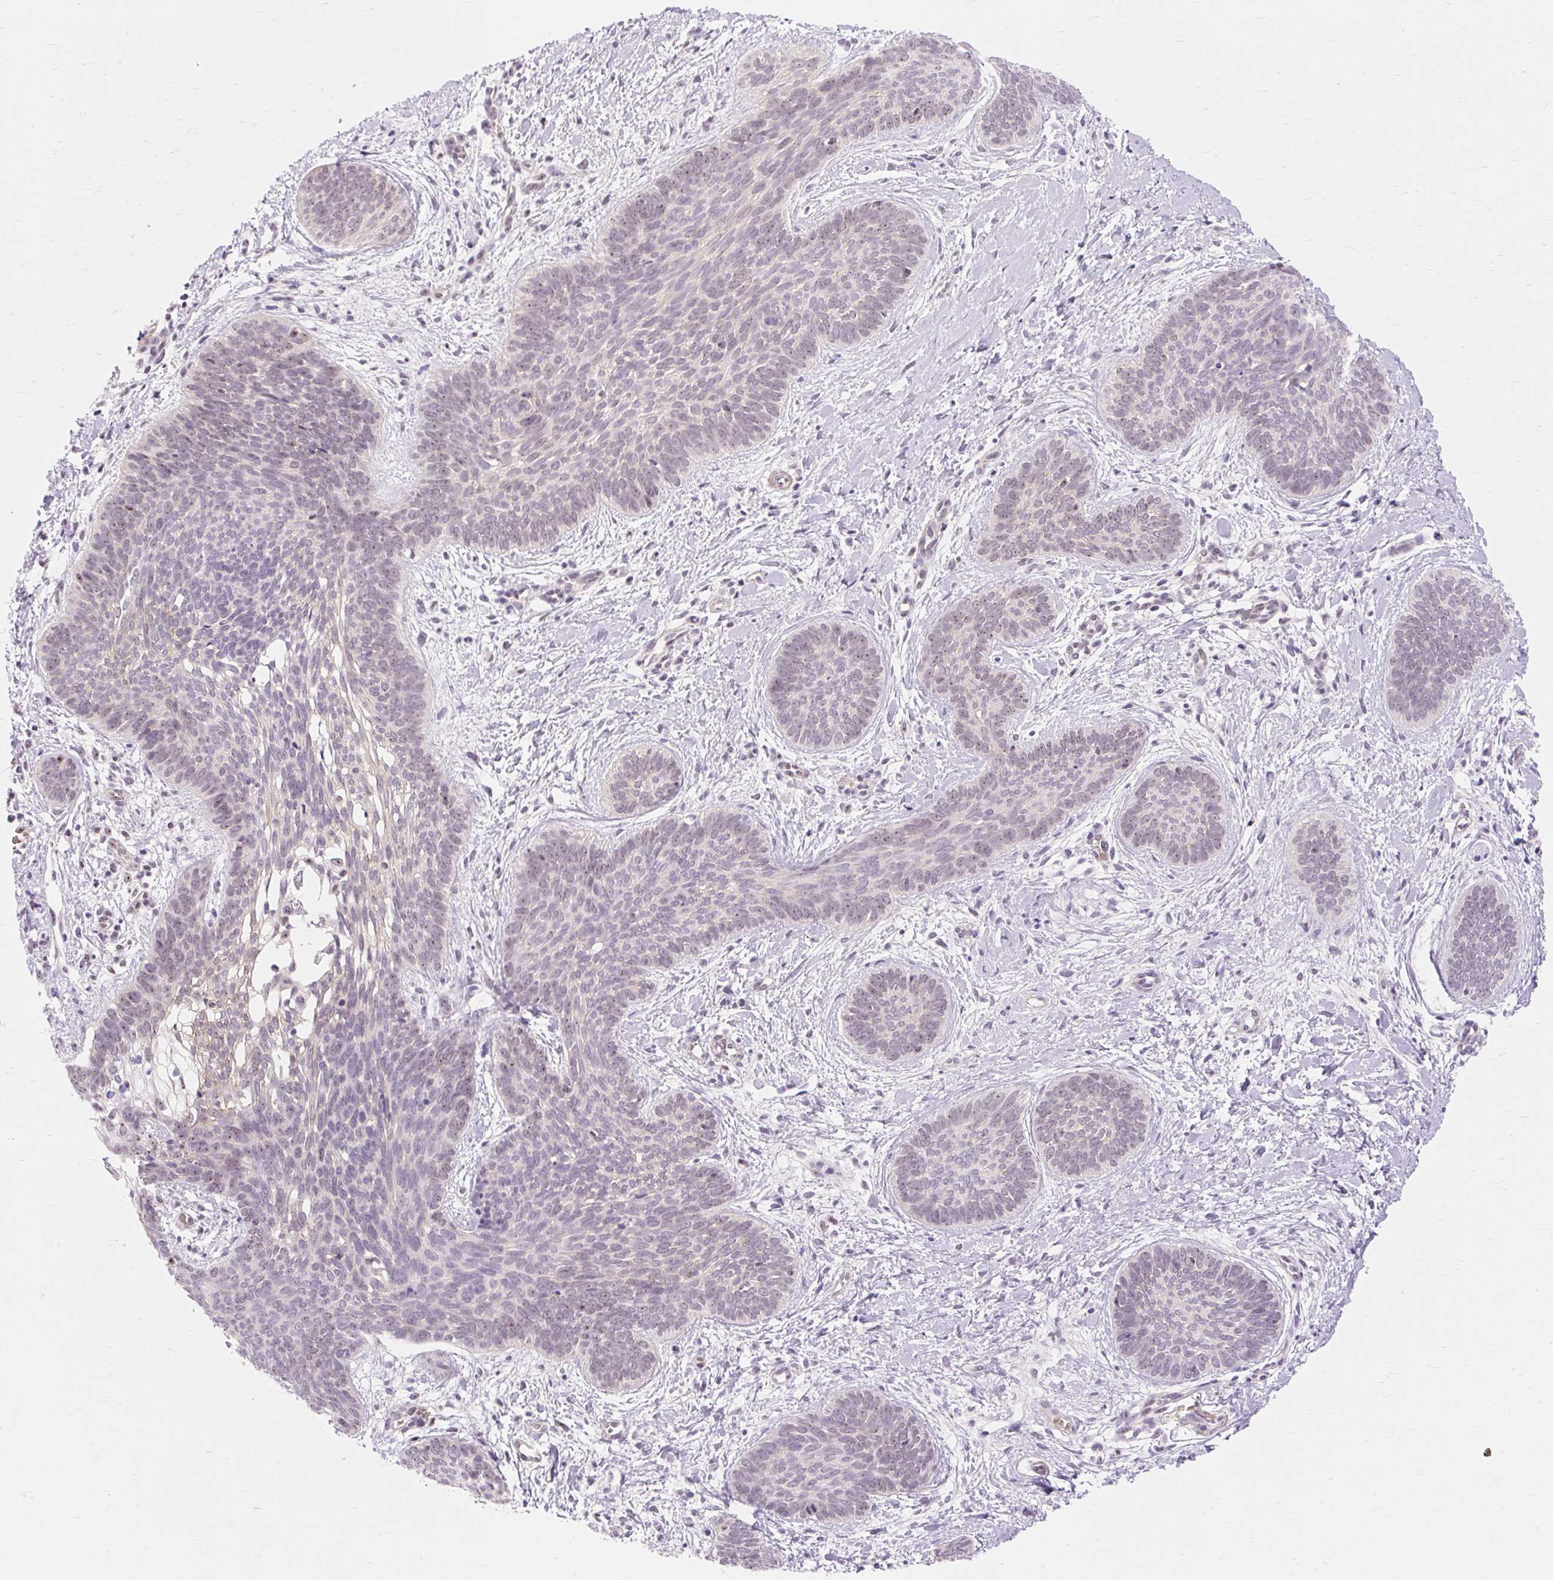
{"staining": {"intensity": "weak", "quantity": "25%-75%", "location": "nuclear"}, "tissue": "skin cancer", "cell_type": "Tumor cells", "image_type": "cancer", "snomed": [{"axis": "morphology", "description": "Basal cell carcinoma"}, {"axis": "topography", "description": "Skin"}], "caption": "An immunohistochemistry histopathology image of tumor tissue is shown. Protein staining in brown shows weak nuclear positivity in basal cell carcinoma (skin) within tumor cells.", "gene": "OBP2A", "patient": {"sex": "female", "age": 81}}